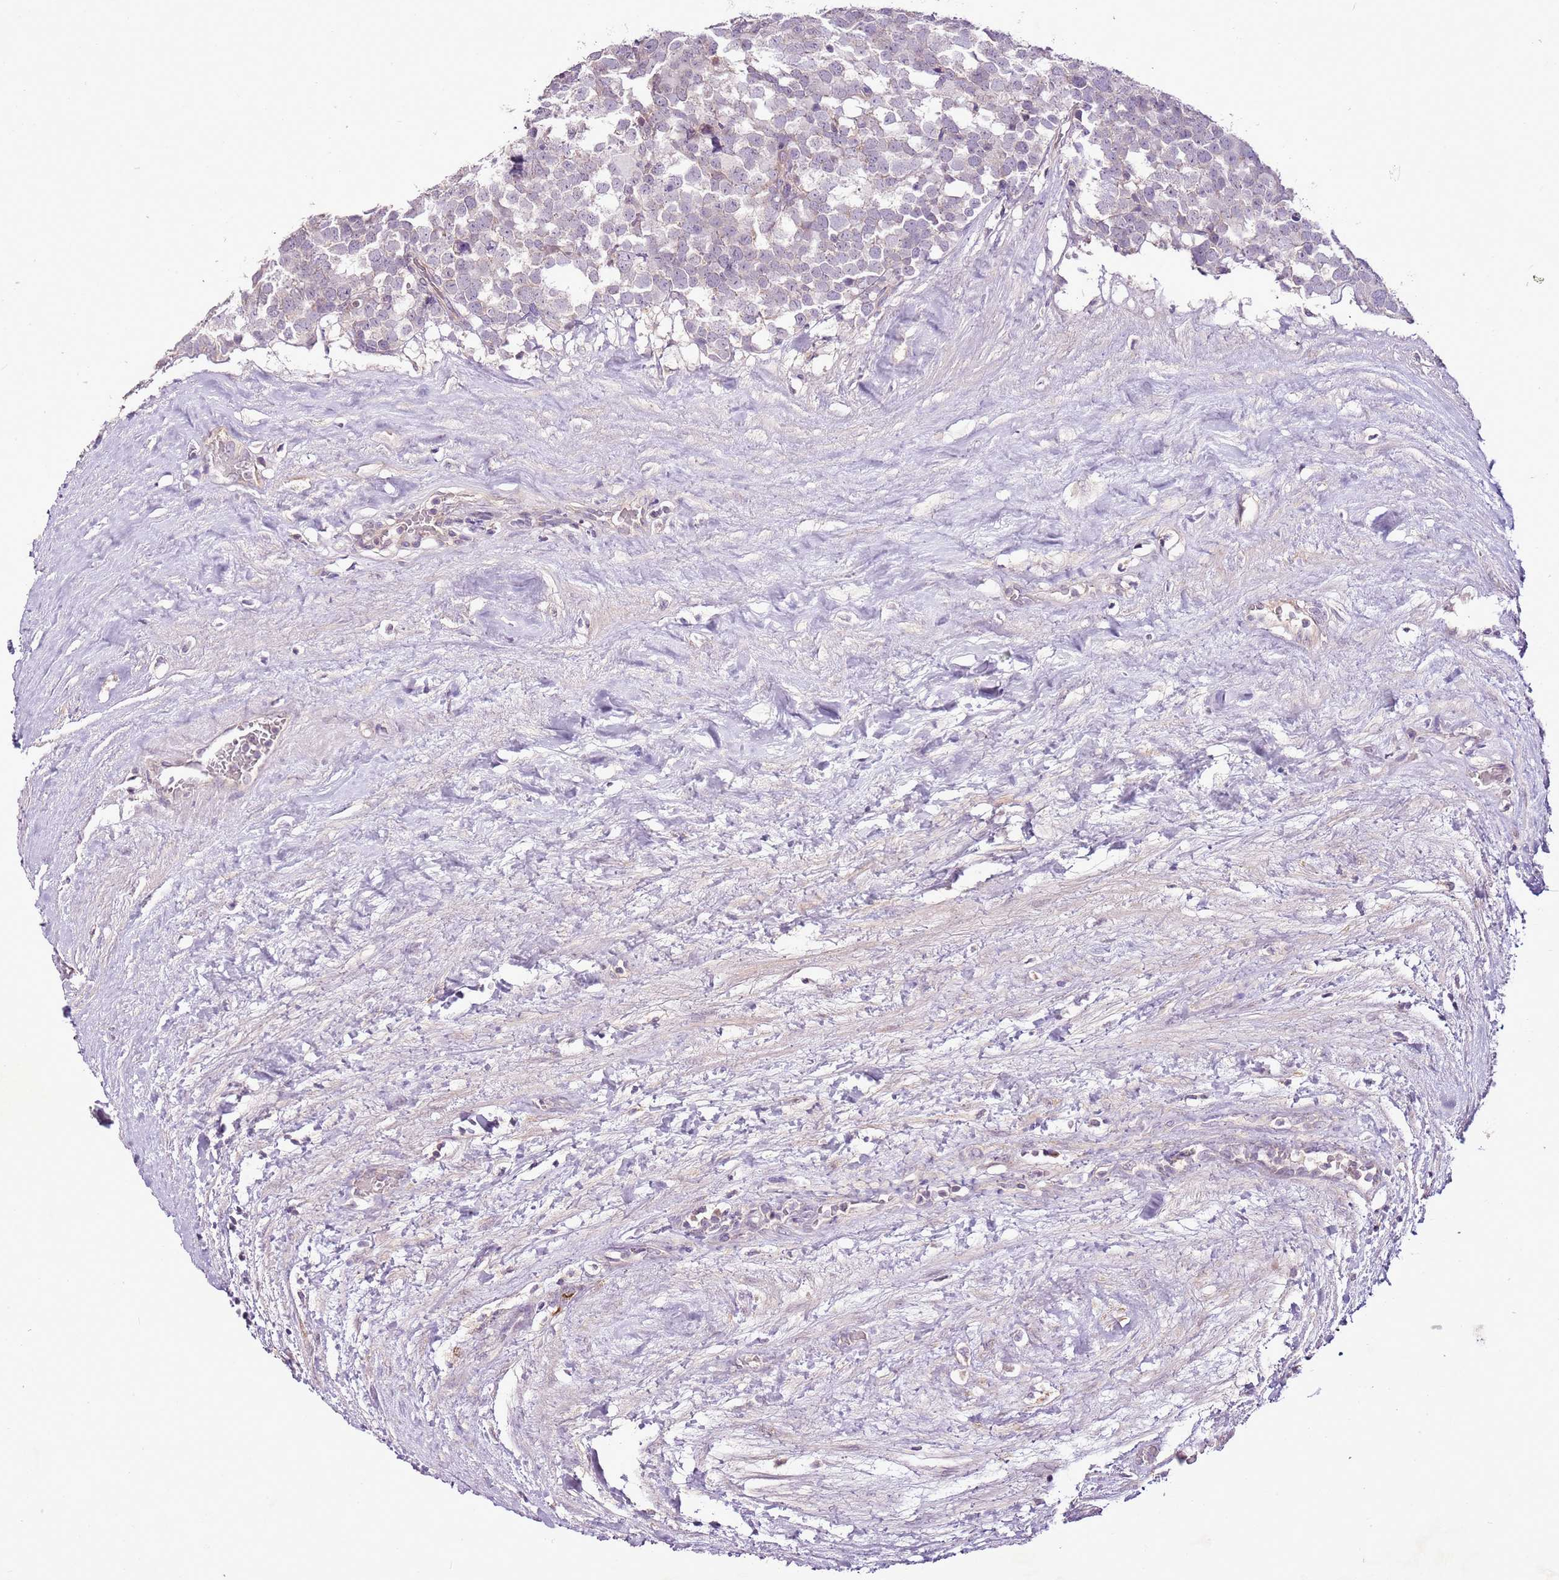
{"staining": {"intensity": "negative", "quantity": "none", "location": "none"}, "tissue": "testis cancer", "cell_type": "Tumor cells", "image_type": "cancer", "snomed": [{"axis": "morphology", "description": "Seminoma, NOS"}, {"axis": "topography", "description": "Testis"}], "caption": "Human testis cancer stained for a protein using immunohistochemistry (IHC) displays no staining in tumor cells.", "gene": "CMKLR1", "patient": {"sex": "male", "age": 71}}